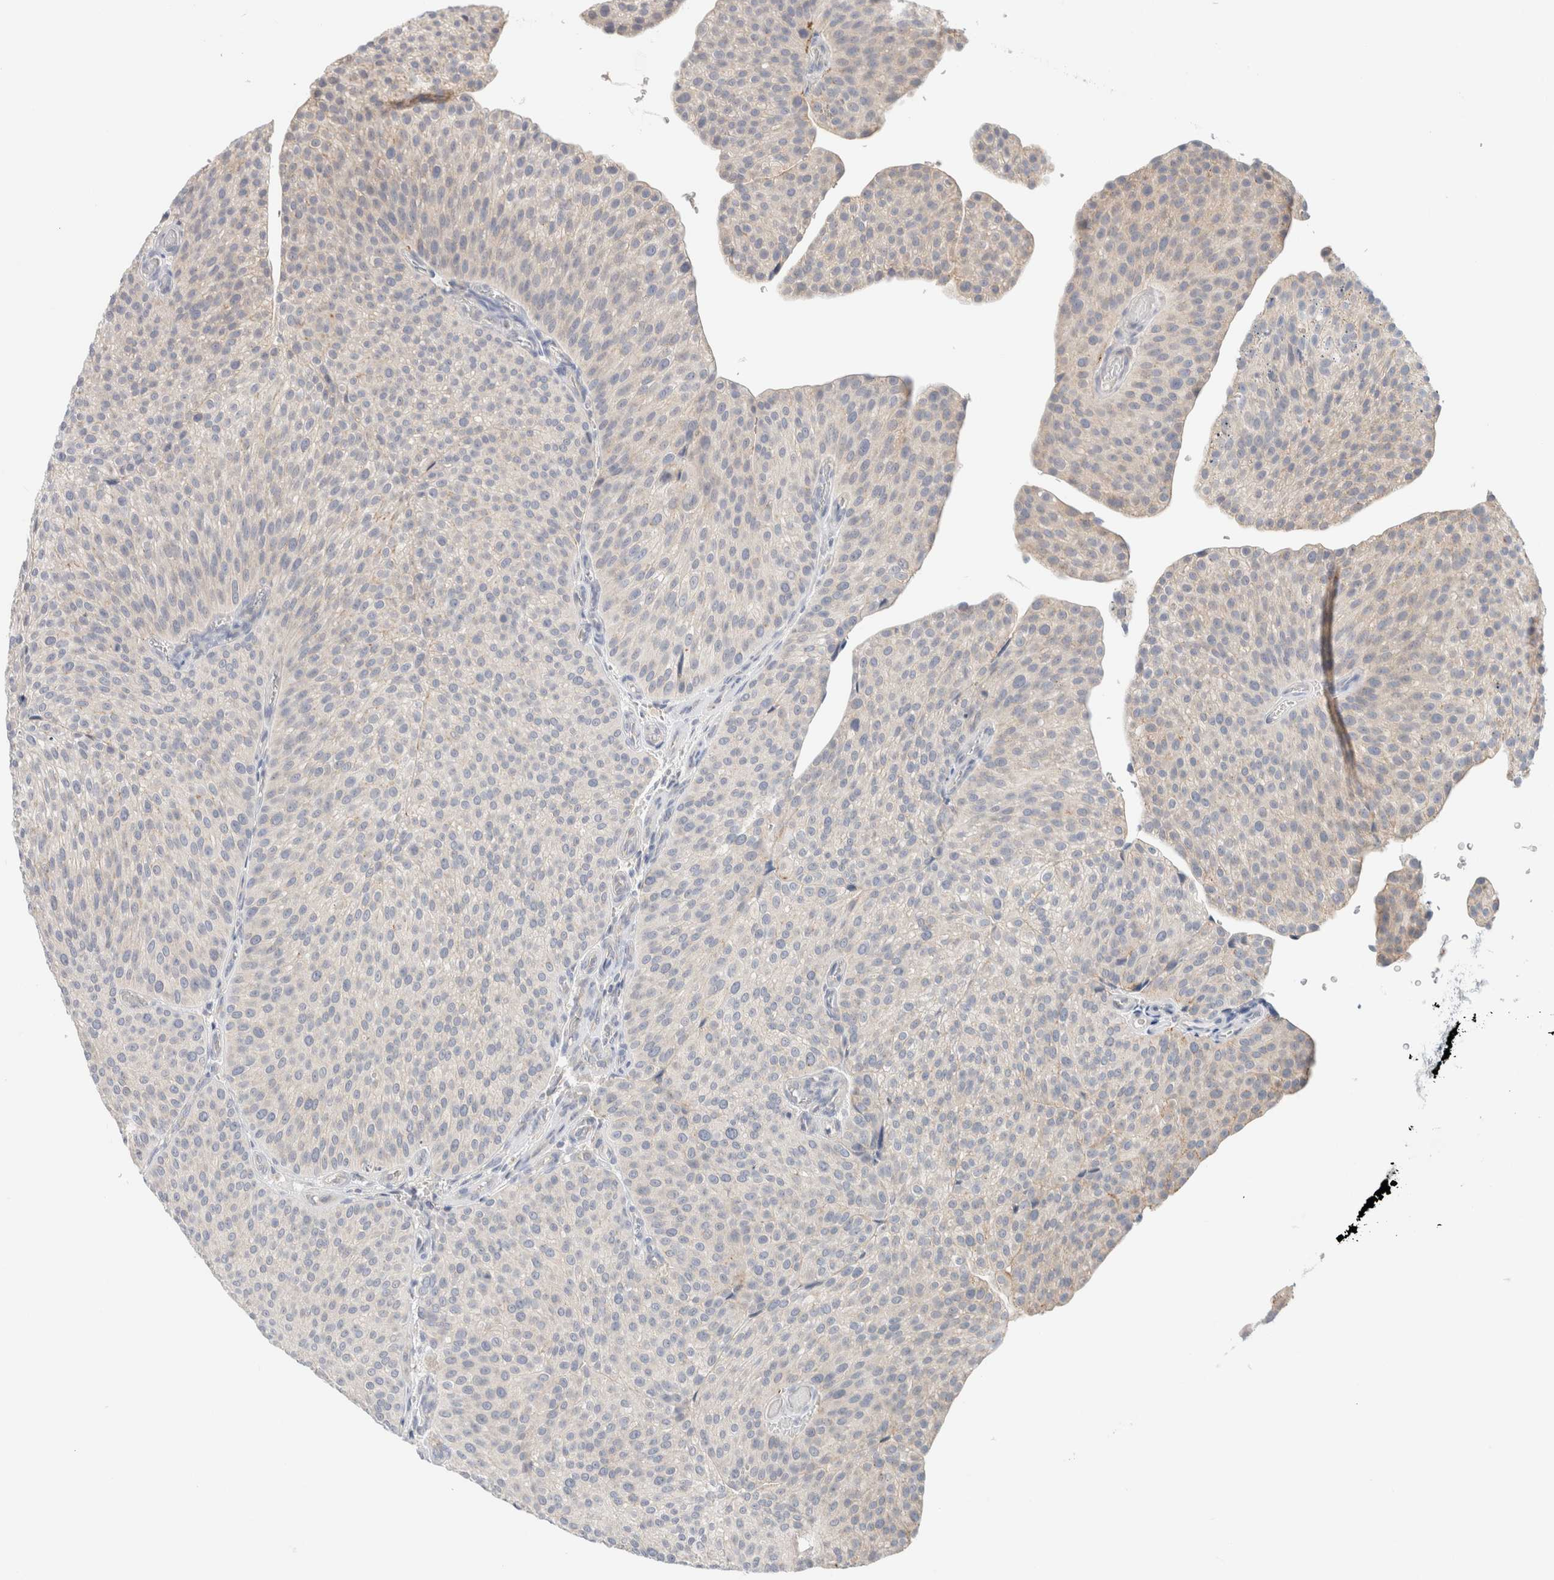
{"staining": {"intensity": "weak", "quantity": "<25%", "location": "cytoplasmic/membranous"}, "tissue": "urothelial cancer", "cell_type": "Tumor cells", "image_type": "cancer", "snomed": [{"axis": "morphology", "description": "Normal tissue, NOS"}, {"axis": "morphology", "description": "Urothelial carcinoma, Low grade"}, {"axis": "topography", "description": "Smooth muscle"}, {"axis": "topography", "description": "Urinary bladder"}], "caption": "Urothelial carcinoma (low-grade) was stained to show a protein in brown. There is no significant staining in tumor cells.", "gene": "SDR16C5", "patient": {"sex": "male", "age": 60}}